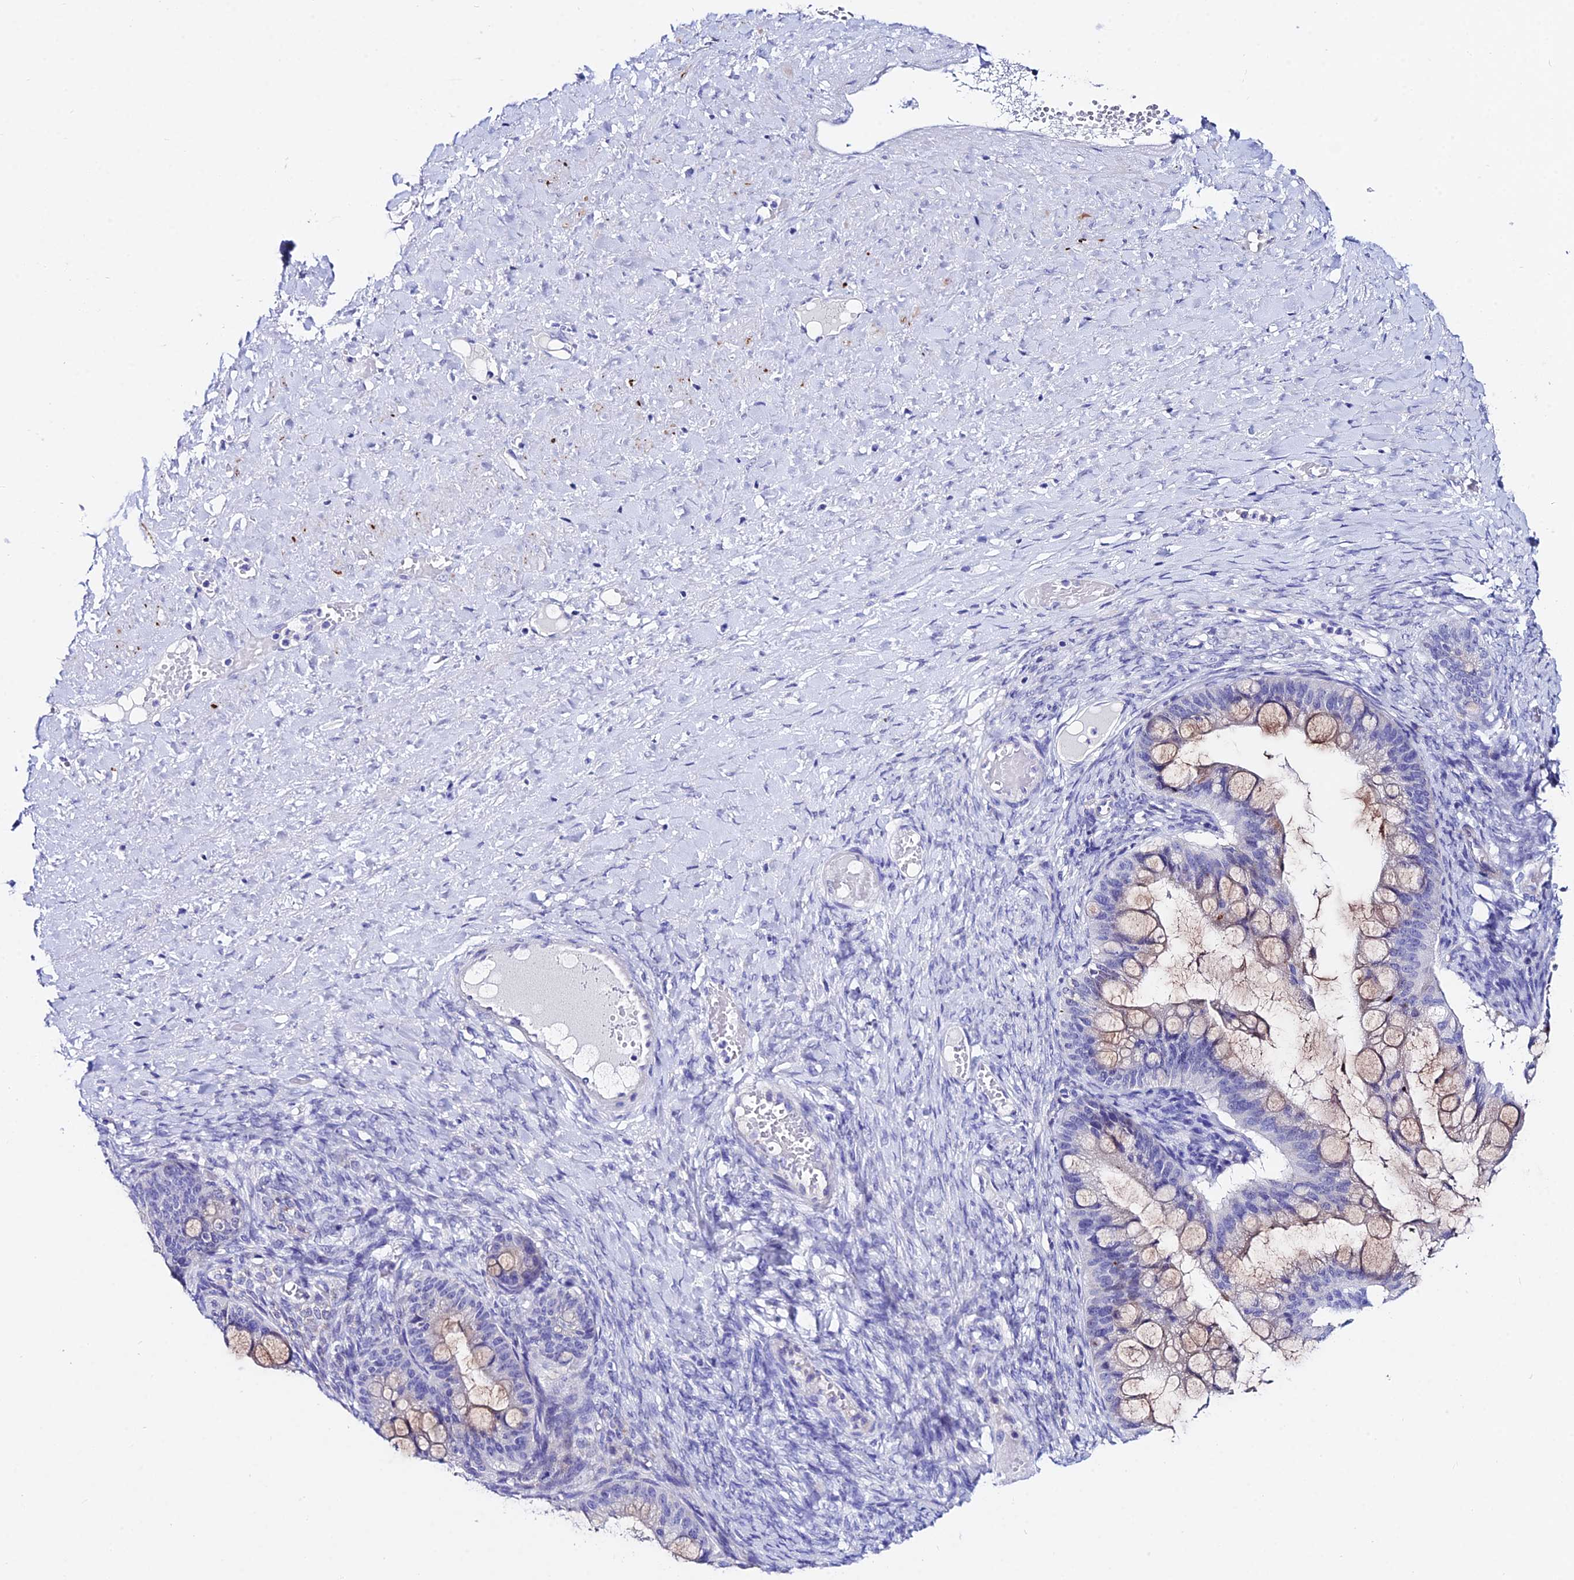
{"staining": {"intensity": "weak", "quantity": "25%-75%", "location": "cytoplasmic/membranous"}, "tissue": "ovarian cancer", "cell_type": "Tumor cells", "image_type": "cancer", "snomed": [{"axis": "morphology", "description": "Cystadenocarcinoma, mucinous, NOS"}, {"axis": "topography", "description": "Ovary"}], "caption": "Tumor cells show low levels of weak cytoplasmic/membranous positivity in about 25%-75% of cells in human ovarian cancer.", "gene": "CEP41", "patient": {"sex": "female", "age": 73}}